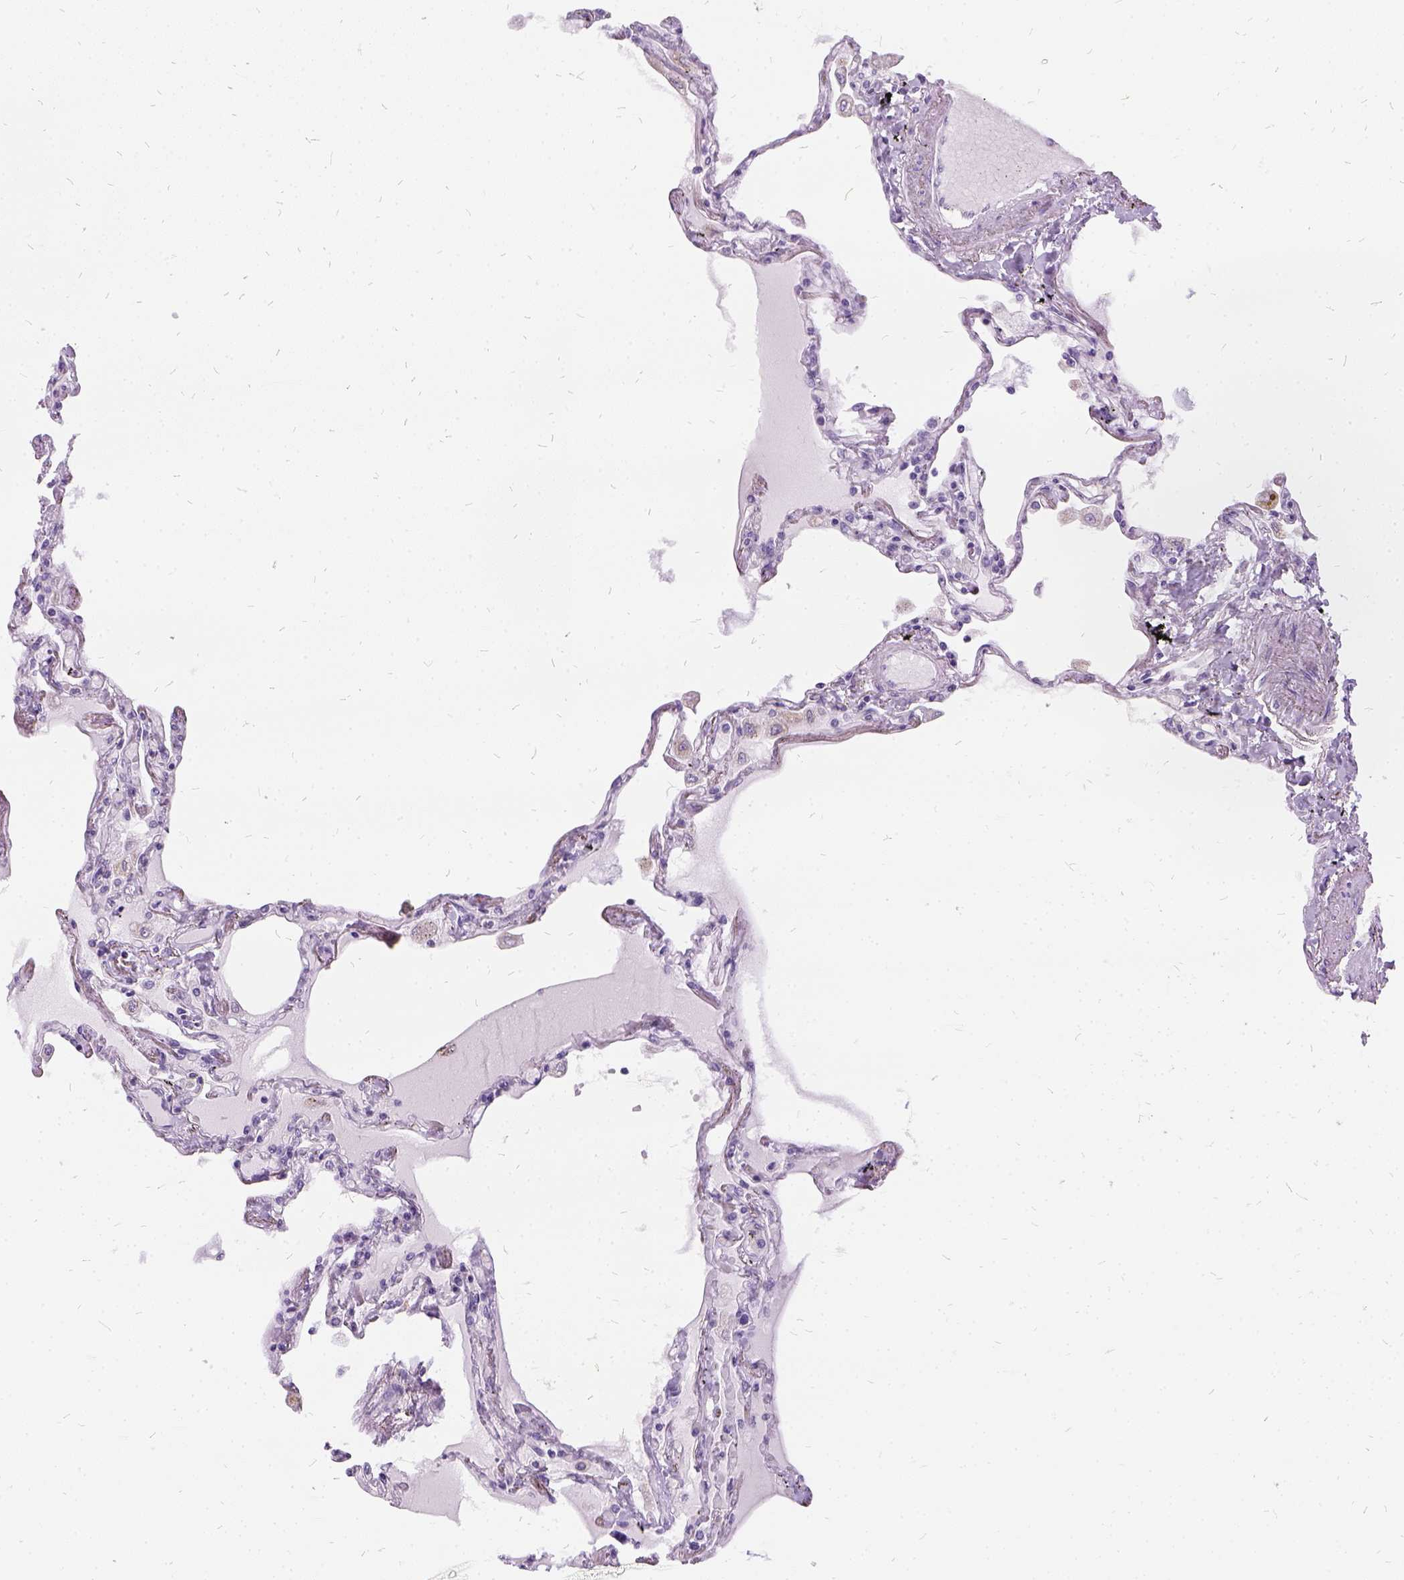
{"staining": {"intensity": "negative", "quantity": "none", "location": "none"}, "tissue": "lung", "cell_type": "Alveolar cells", "image_type": "normal", "snomed": [{"axis": "morphology", "description": "Normal tissue, NOS"}, {"axis": "morphology", "description": "Adenocarcinoma, NOS"}, {"axis": "topography", "description": "Cartilage tissue"}, {"axis": "topography", "description": "Lung"}], "caption": "DAB (3,3'-diaminobenzidine) immunohistochemical staining of benign human lung displays no significant staining in alveolar cells.", "gene": "FDX1", "patient": {"sex": "female", "age": 67}}